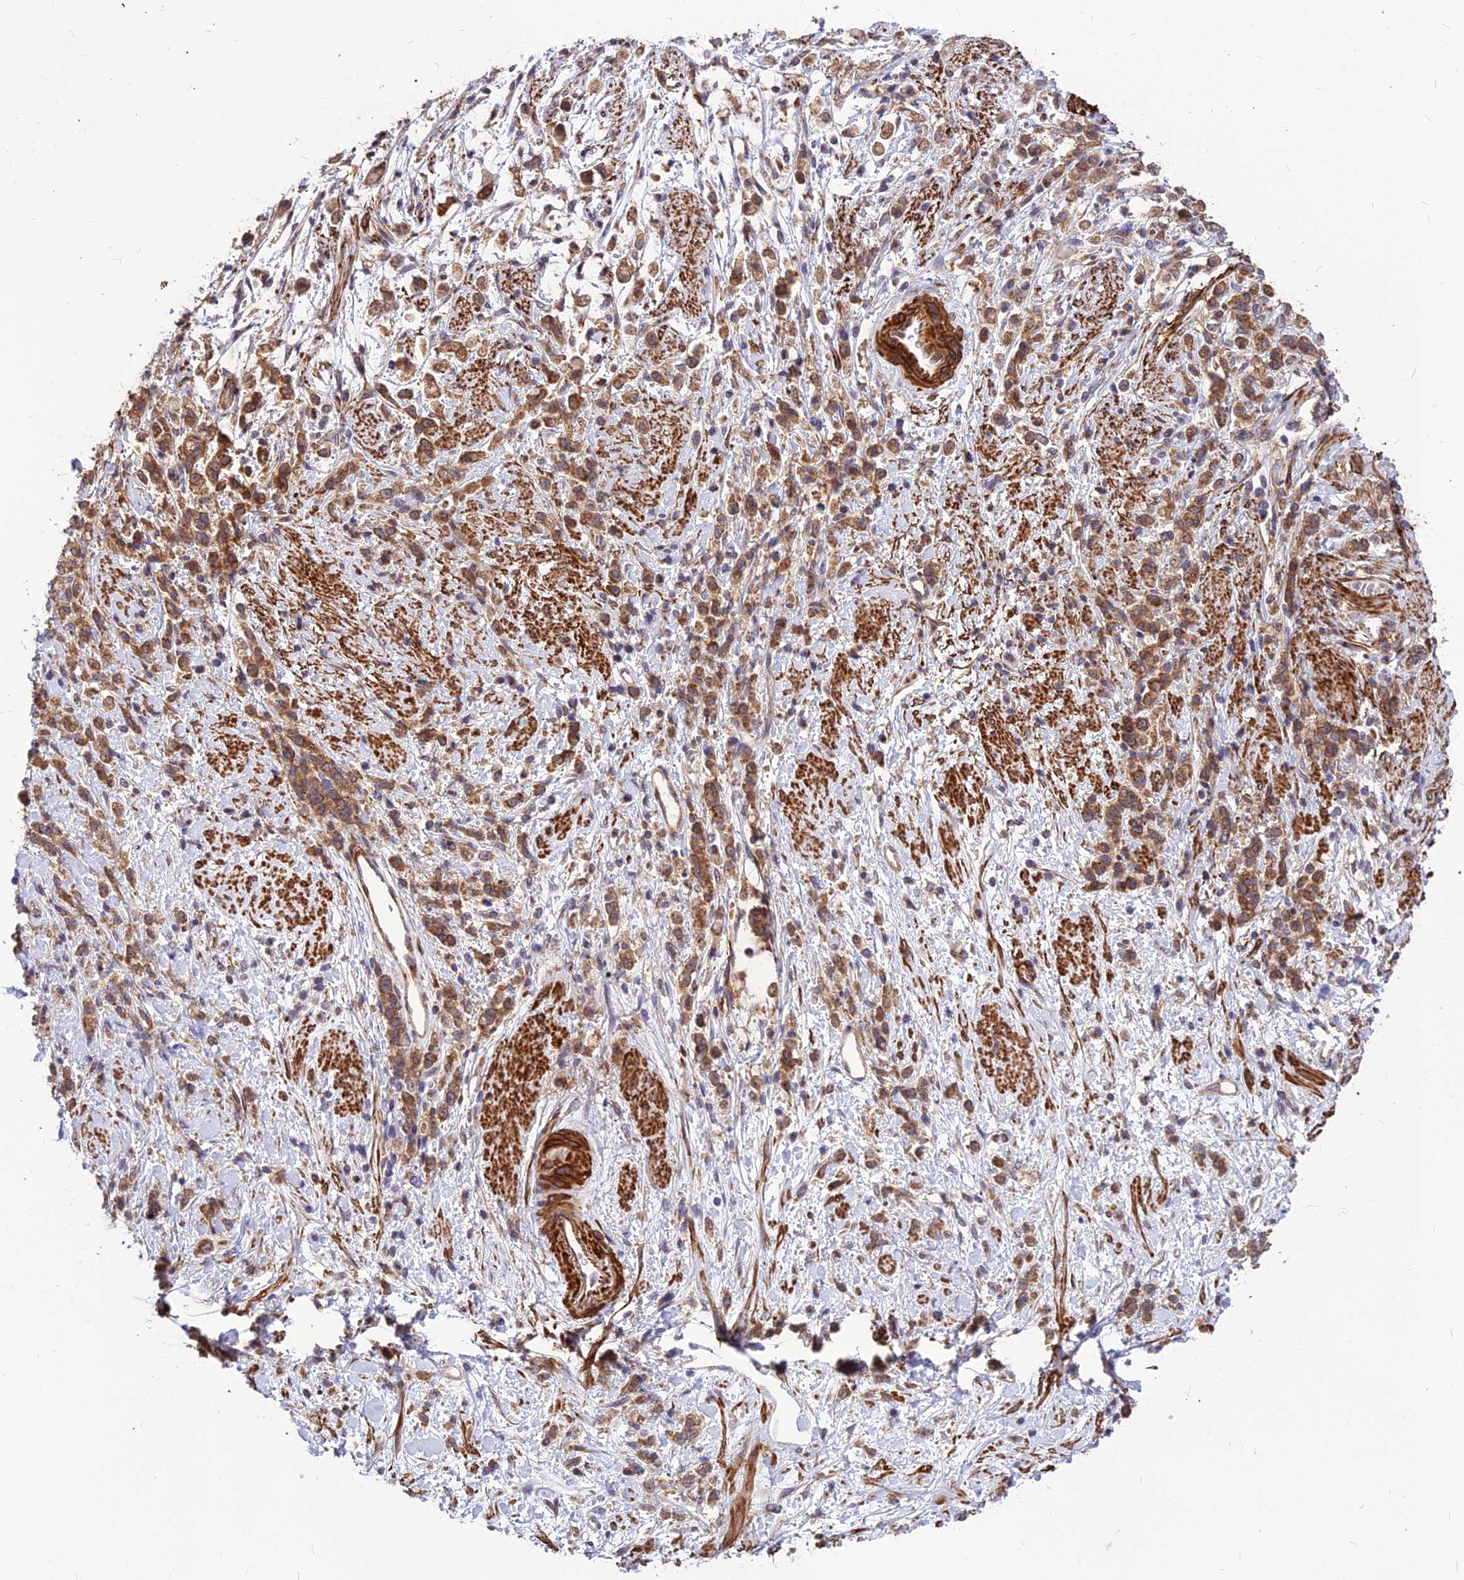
{"staining": {"intensity": "moderate", "quantity": ">75%", "location": "cytoplasmic/membranous"}, "tissue": "stomach cancer", "cell_type": "Tumor cells", "image_type": "cancer", "snomed": [{"axis": "morphology", "description": "Adenocarcinoma, NOS"}, {"axis": "topography", "description": "Stomach"}], "caption": "There is medium levels of moderate cytoplasmic/membranous expression in tumor cells of stomach adenocarcinoma, as demonstrated by immunohistochemical staining (brown color).", "gene": "LEKR1", "patient": {"sex": "female", "age": 60}}